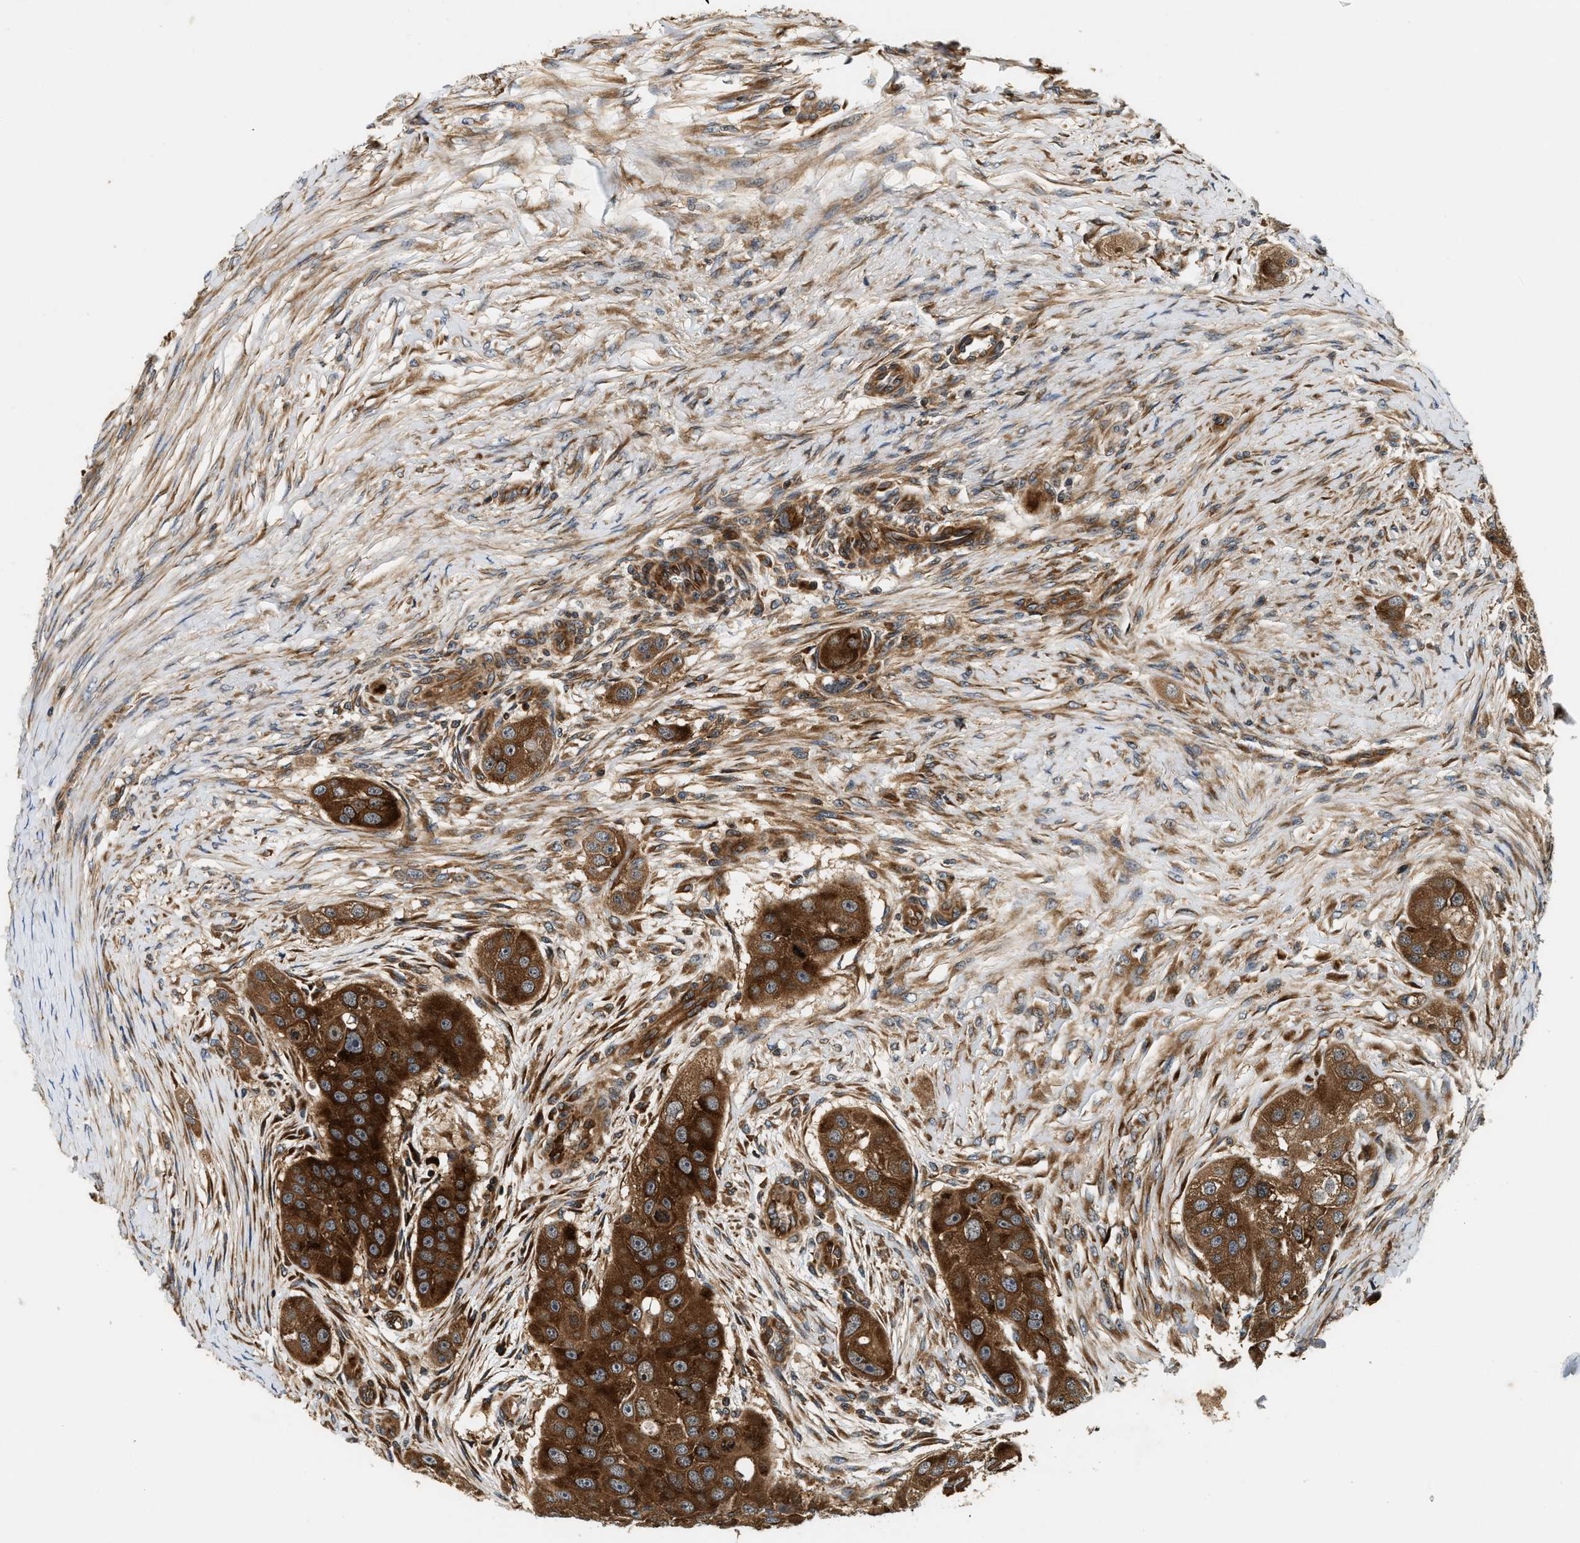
{"staining": {"intensity": "strong", "quantity": ">75%", "location": "cytoplasmic/membranous"}, "tissue": "head and neck cancer", "cell_type": "Tumor cells", "image_type": "cancer", "snomed": [{"axis": "morphology", "description": "Normal tissue, NOS"}, {"axis": "morphology", "description": "Squamous cell carcinoma, NOS"}, {"axis": "topography", "description": "Skeletal muscle"}, {"axis": "topography", "description": "Head-Neck"}], "caption": "Head and neck cancer (squamous cell carcinoma) stained for a protein (brown) reveals strong cytoplasmic/membranous positive staining in about >75% of tumor cells.", "gene": "SAMD9", "patient": {"sex": "male", "age": 51}}